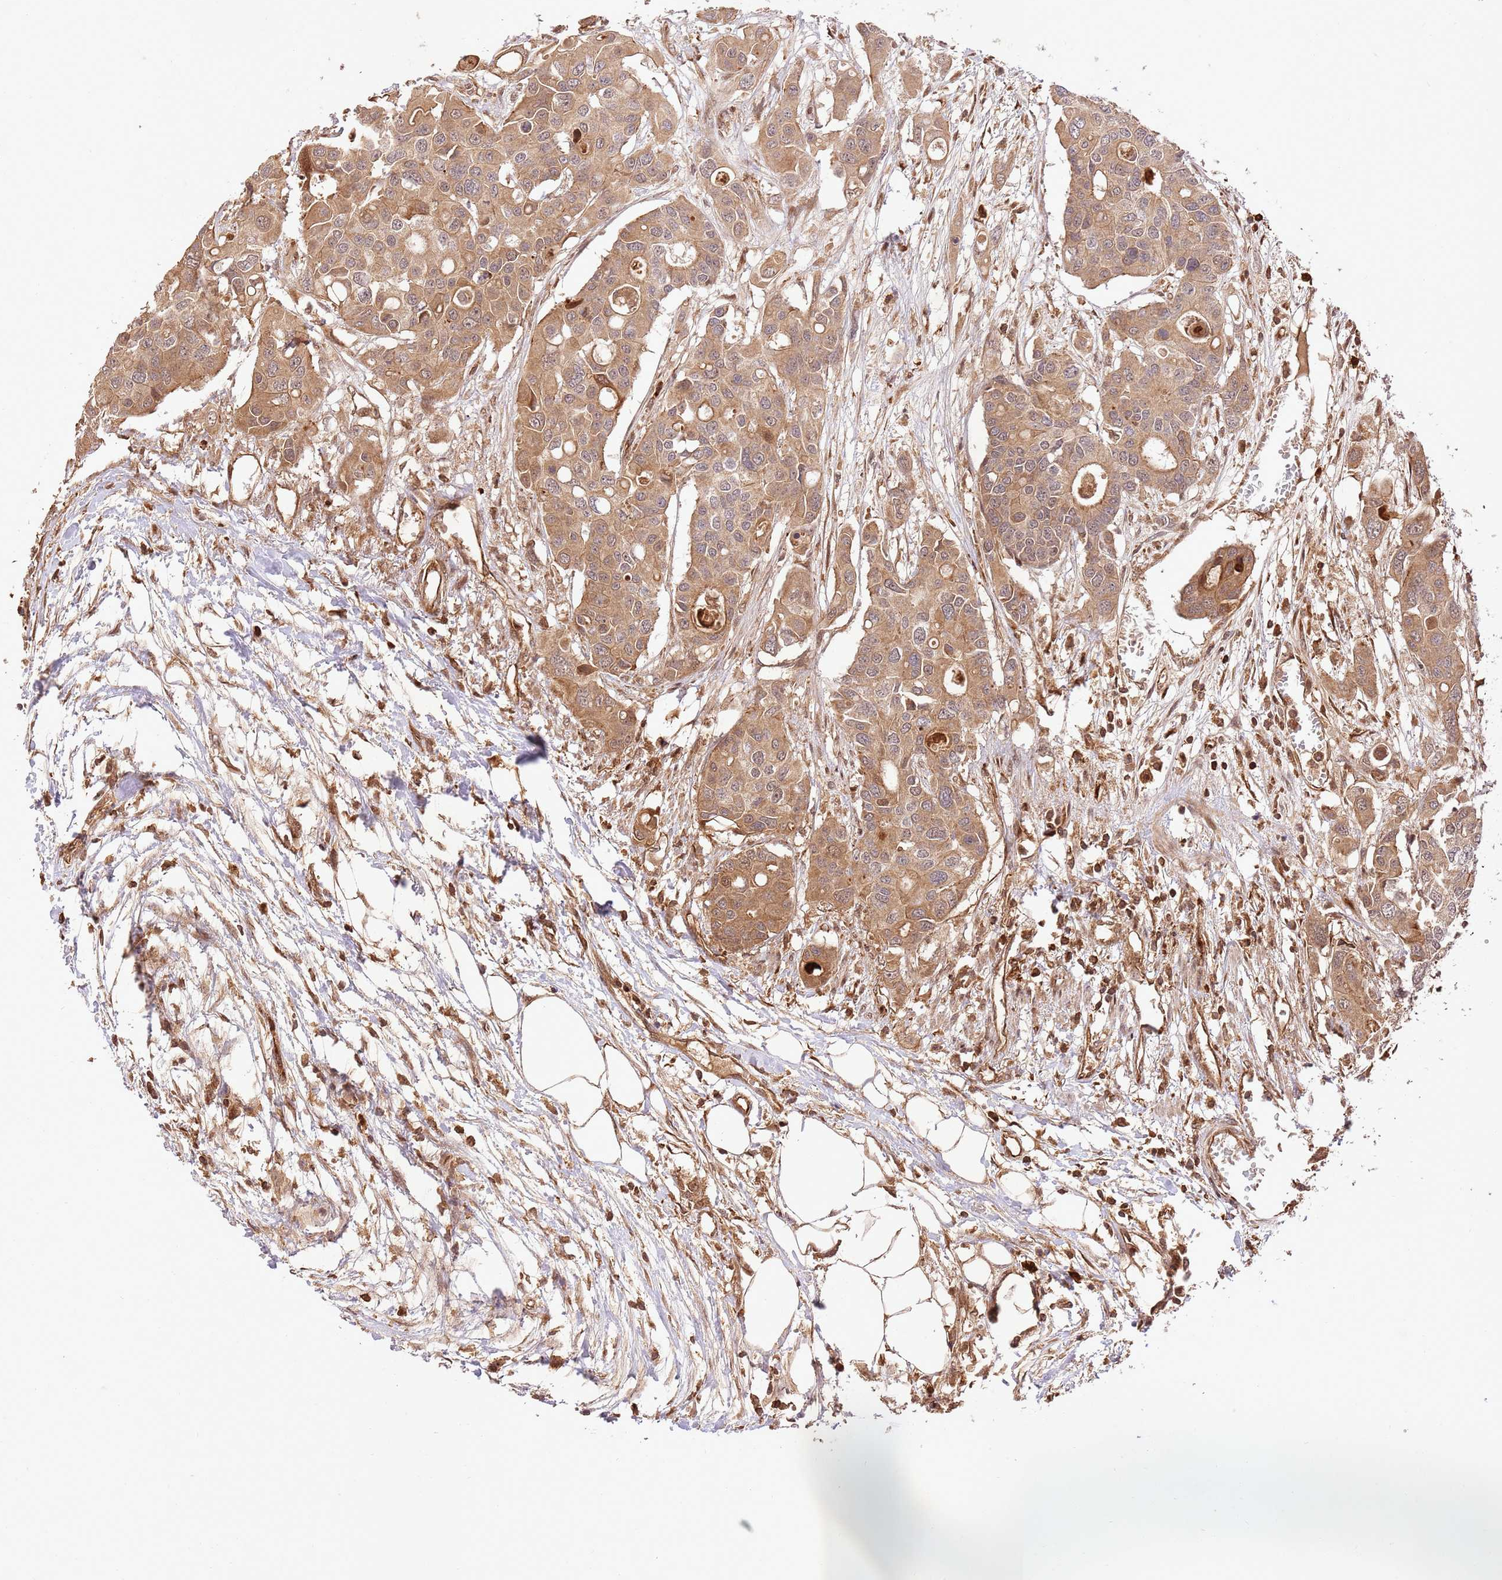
{"staining": {"intensity": "moderate", "quantity": ">75%", "location": "cytoplasmic/membranous"}, "tissue": "colorectal cancer", "cell_type": "Tumor cells", "image_type": "cancer", "snomed": [{"axis": "morphology", "description": "Adenocarcinoma, NOS"}, {"axis": "topography", "description": "Colon"}], "caption": "Colorectal adenocarcinoma tissue shows moderate cytoplasmic/membranous staining in approximately >75% of tumor cells, visualized by immunohistochemistry.", "gene": "KATNAL2", "patient": {"sex": "male", "age": 77}}